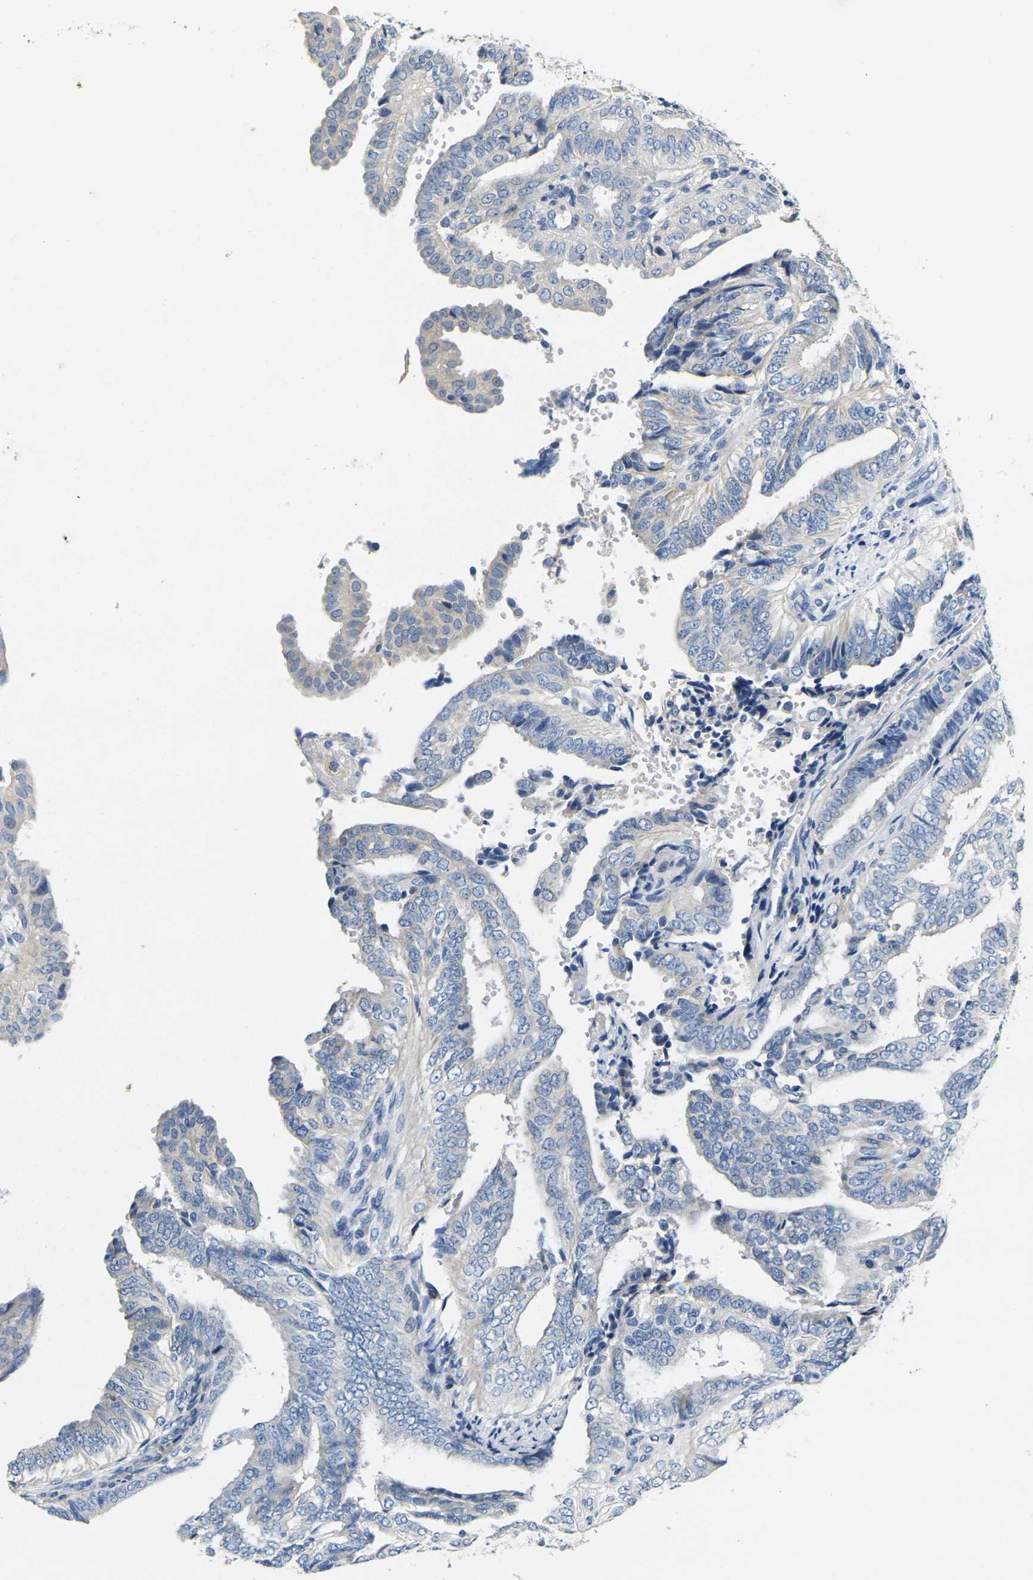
{"staining": {"intensity": "negative", "quantity": "none", "location": "none"}, "tissue": "endometrial cancer", "cell_type": "Tumor cells", "image_type": "cancer", "snomed": [{"axis": "morphology", "description": "Adenocarcinoma, NOS"}, {"axis": "topography", "description": "Endometrium"}], "caption": "A high-resolution image shows immunohistochemistry staining of endometrial cancer (adenocarcinoma), which reveals no significant staining in tumor cells.", "gene": "NOCT", "patient": {"sex": "female", "age": 58}}